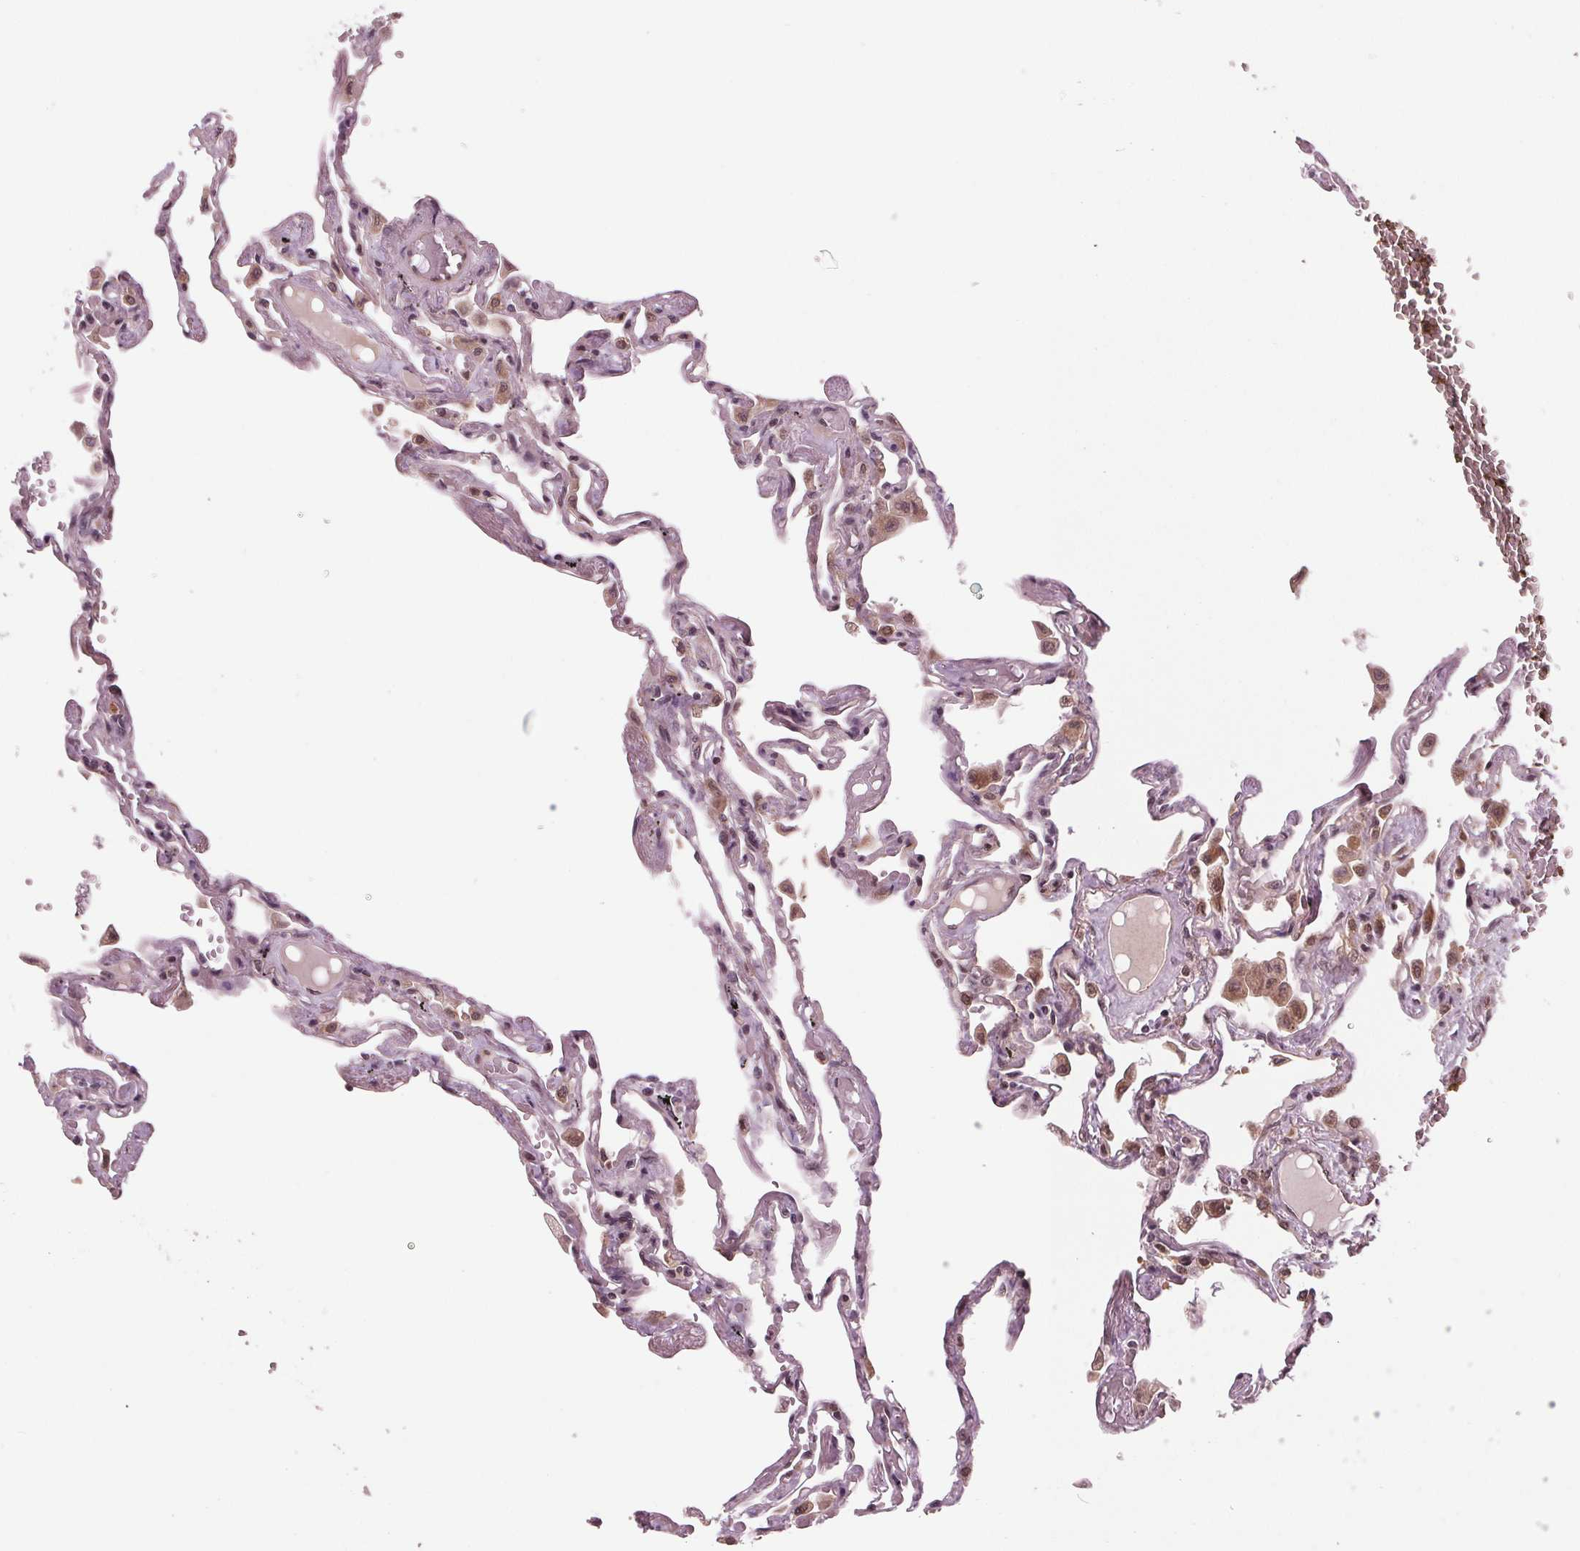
{"staining": {"intensity": "moderate", "quantity": "25%-75%", "location": "cytoplasmic/membranous"}, "tissue": "lung", "cell_type": "Alveolar cells", "image_type": "normal", "snomed": [{"axis": "morphology", "description": "Normal tissue, NOS"}, {"axis": "morphology", "description": "Adenocarcinoma, NOS"}, {"axis": "topography", "description": "Cartilage tissue"}, {"axis": "topography", "description": "Lung"}], "caption": "Protein staining shows moderate cytoplasmic/membranous positivity in approximately 25%-75% of alveolar cells in normal lung. (DAB IHC, brown staining for protein, blue staining for nuclei).", "gene": "STAT3", "patient": {"sex": "female", "age": 67}}